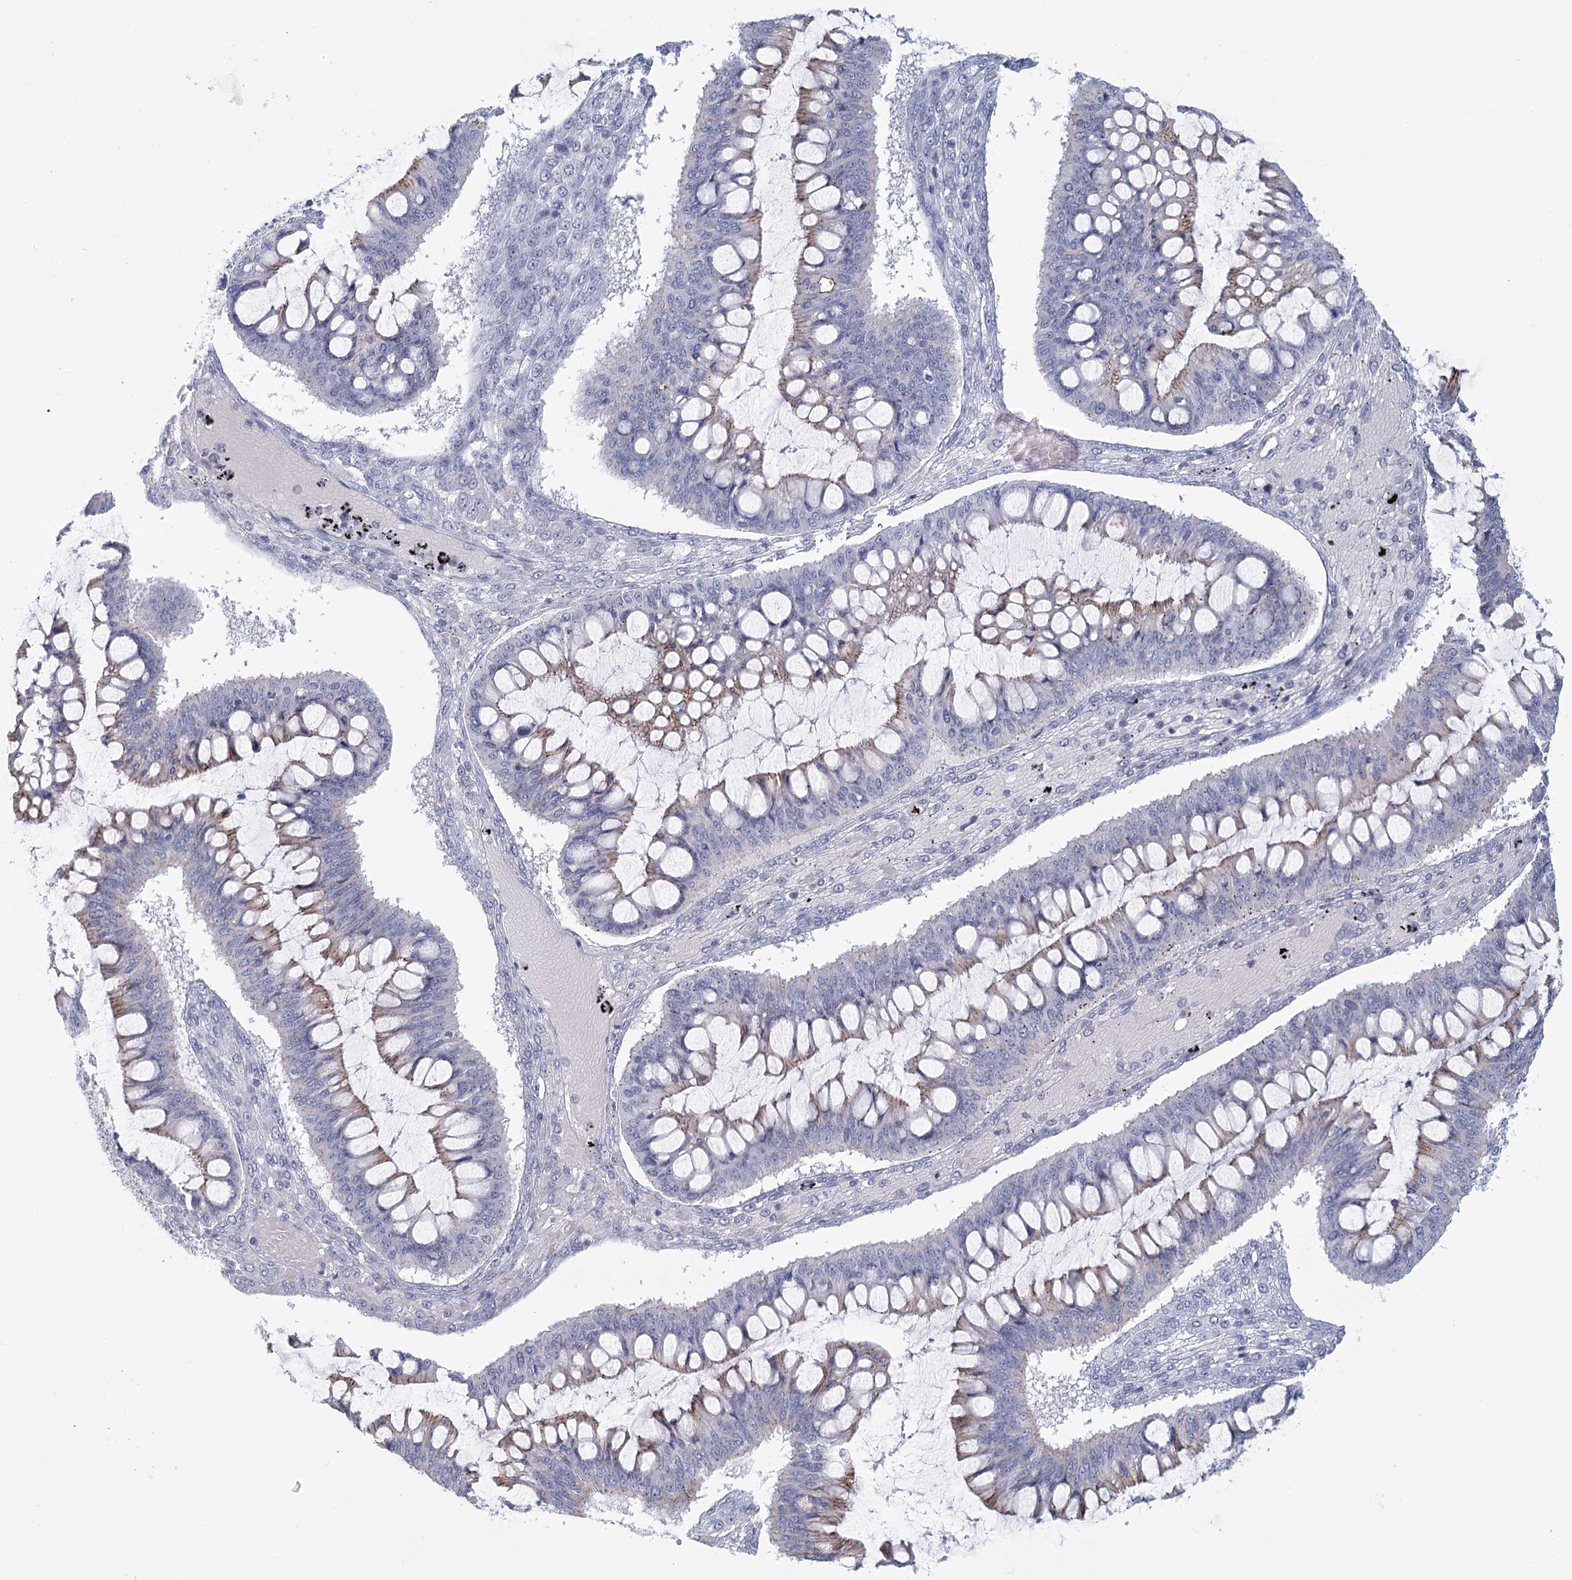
{"staining": {"intensity": "weak", "quantity": "<25%", "location": "cytoplasmic/membranous"}, "tissue": "ovarian cancer", "cell_type": "Tumor cells", "image_type": "cancer", "snomed": [{"axis": "morphology", "description": "Cystadenocarcinoma, mucinous, NOS"}, {"axis": "topography", "description": "Ovary"}], "caption": "This is an IHC histopathology image of mucinous cystadenocarcinoma (ovarian). There is no positivity in tumor cells.", "gene": "WNT8B", "patient": {"sex": "female", "age": 73}}